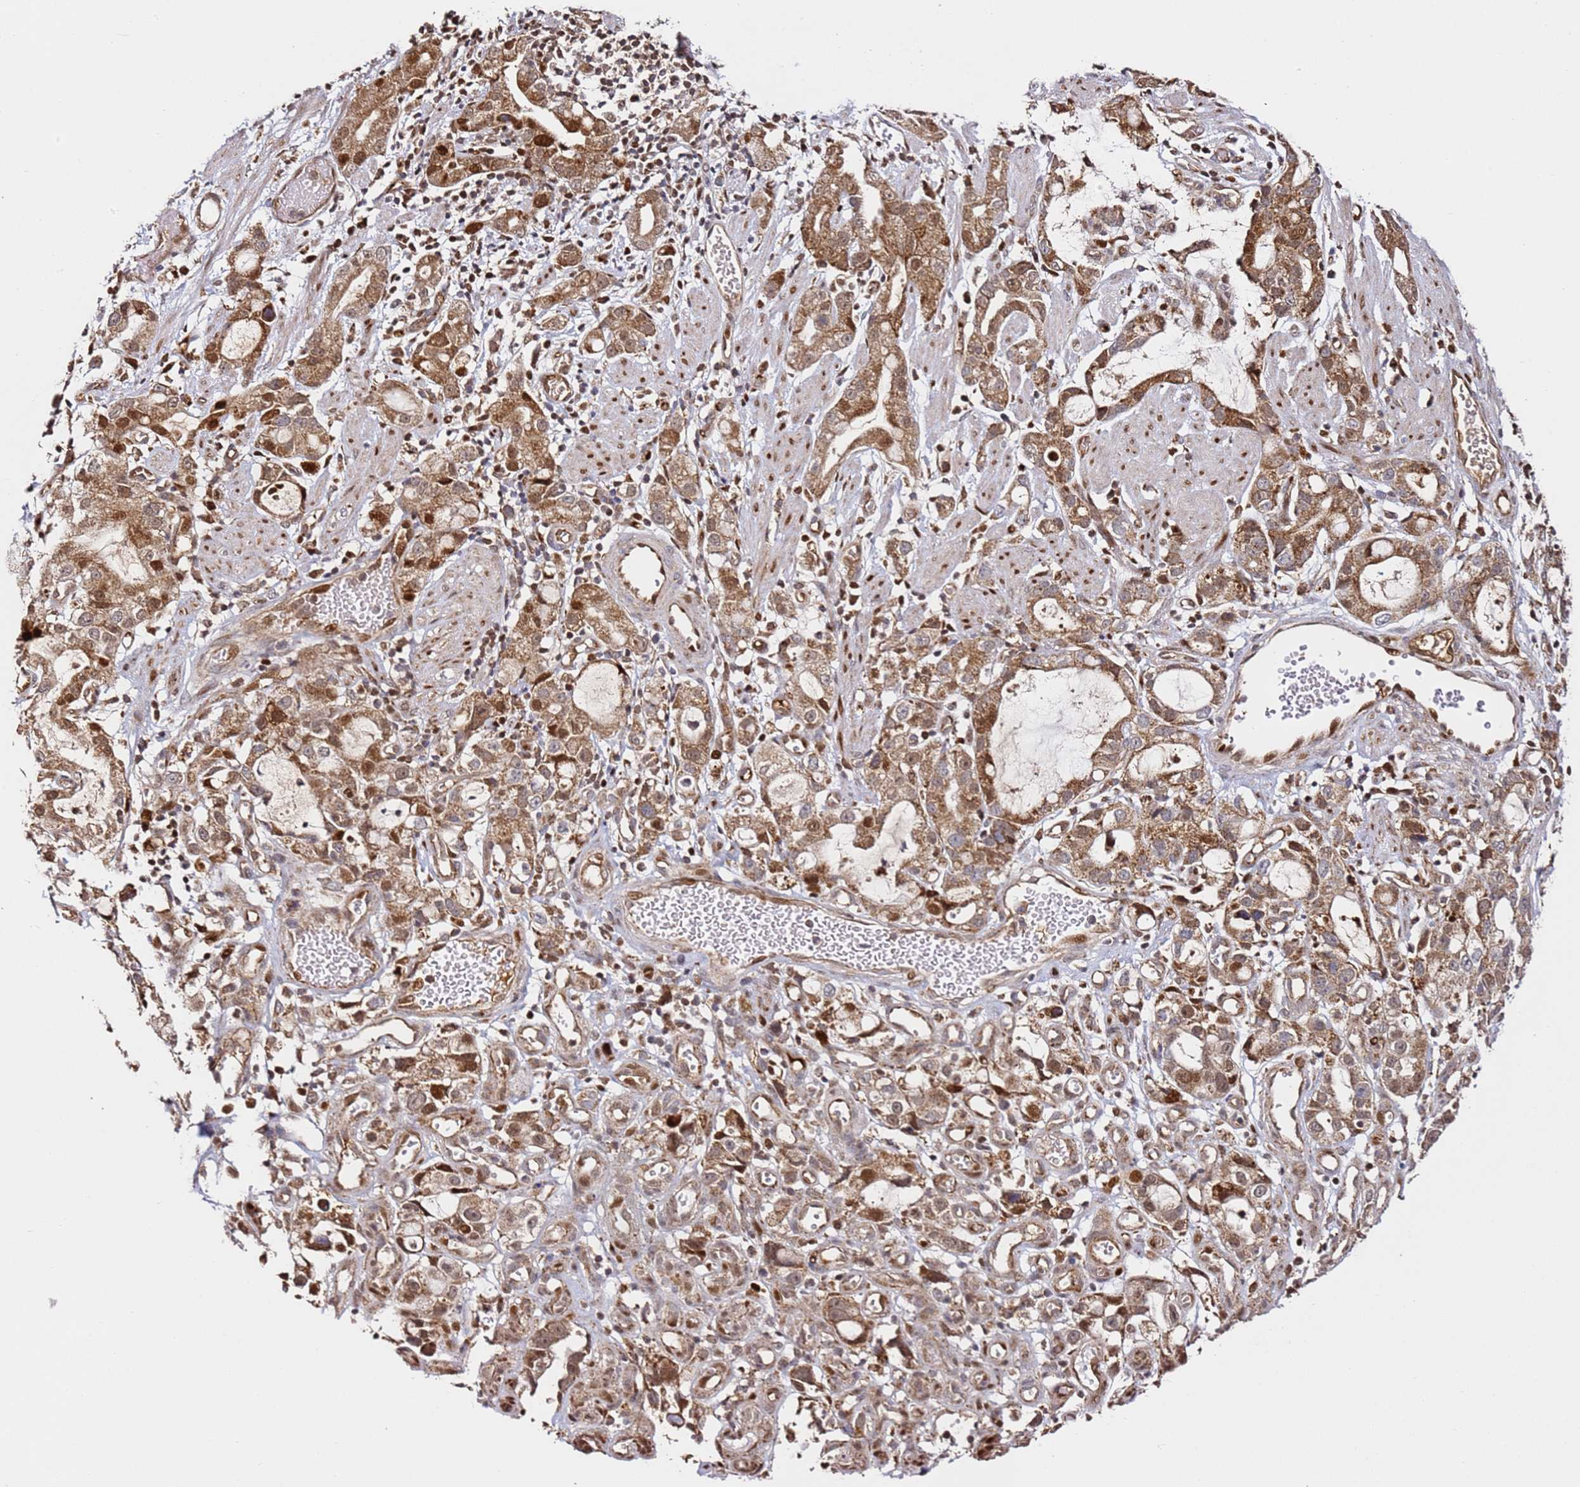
{"staining": {"intensity": "moderate", "quantity": ">75%", "location": "cytoplasmic/membranous,nuclear"}, "tissue": "stomach cancer", "cell_type": "Tumor cells", "image_type": "cancer", "snomed": [{"axis": "morphology", "description": "Adenocarcinoma, NOS"}, {"axis": "topography", "description": "Stomach"}], "caption": "An immunohistochemistry histopathology image of neoplastic tissue is shown. Protein staining in brown highlights moderate cytoplasmic/membranous and nuclear positivity in stomach cancer within tumor cells.", "gene": "SMOX", "patient": {"sex": "male", "age": 55}}